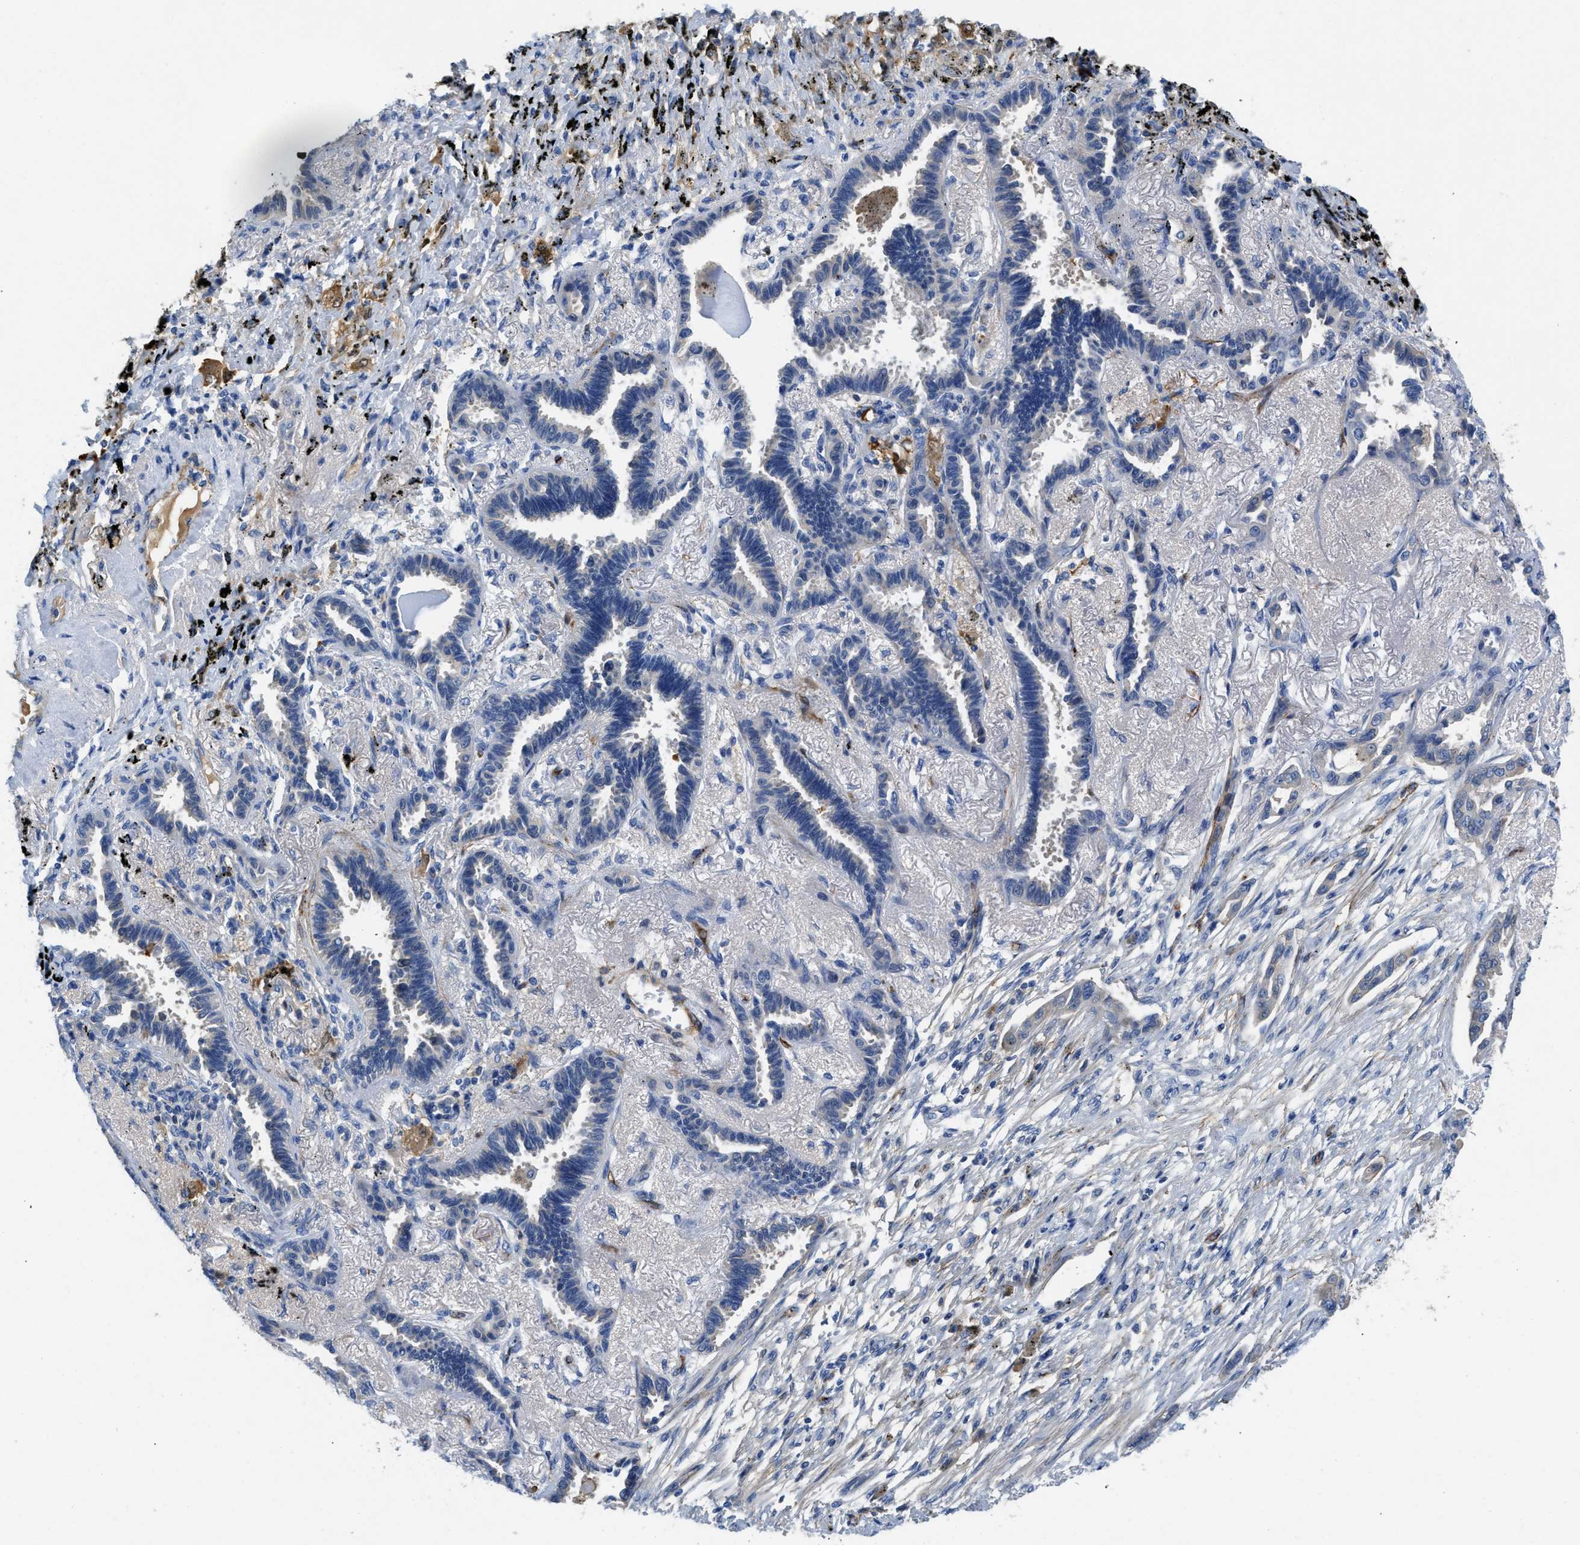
{"staining": {"intensity": "negative", "quantity": "none", "location": "none"}, "tissue": "lung cancer", "cell_type": "Tumor cells", "image_type": "cancer", "snomed": [{"axis": "morphology", "description": "Adenocarcinoma, NOS"}, {"axis": "topography", "description": "Lung"}], "caption": "Lung cancer was stained to show a protein in brown. There is no significant positivity in tumor cells.", "gene": "SPEG", "patient": {"sex": "male", "age": 59}}